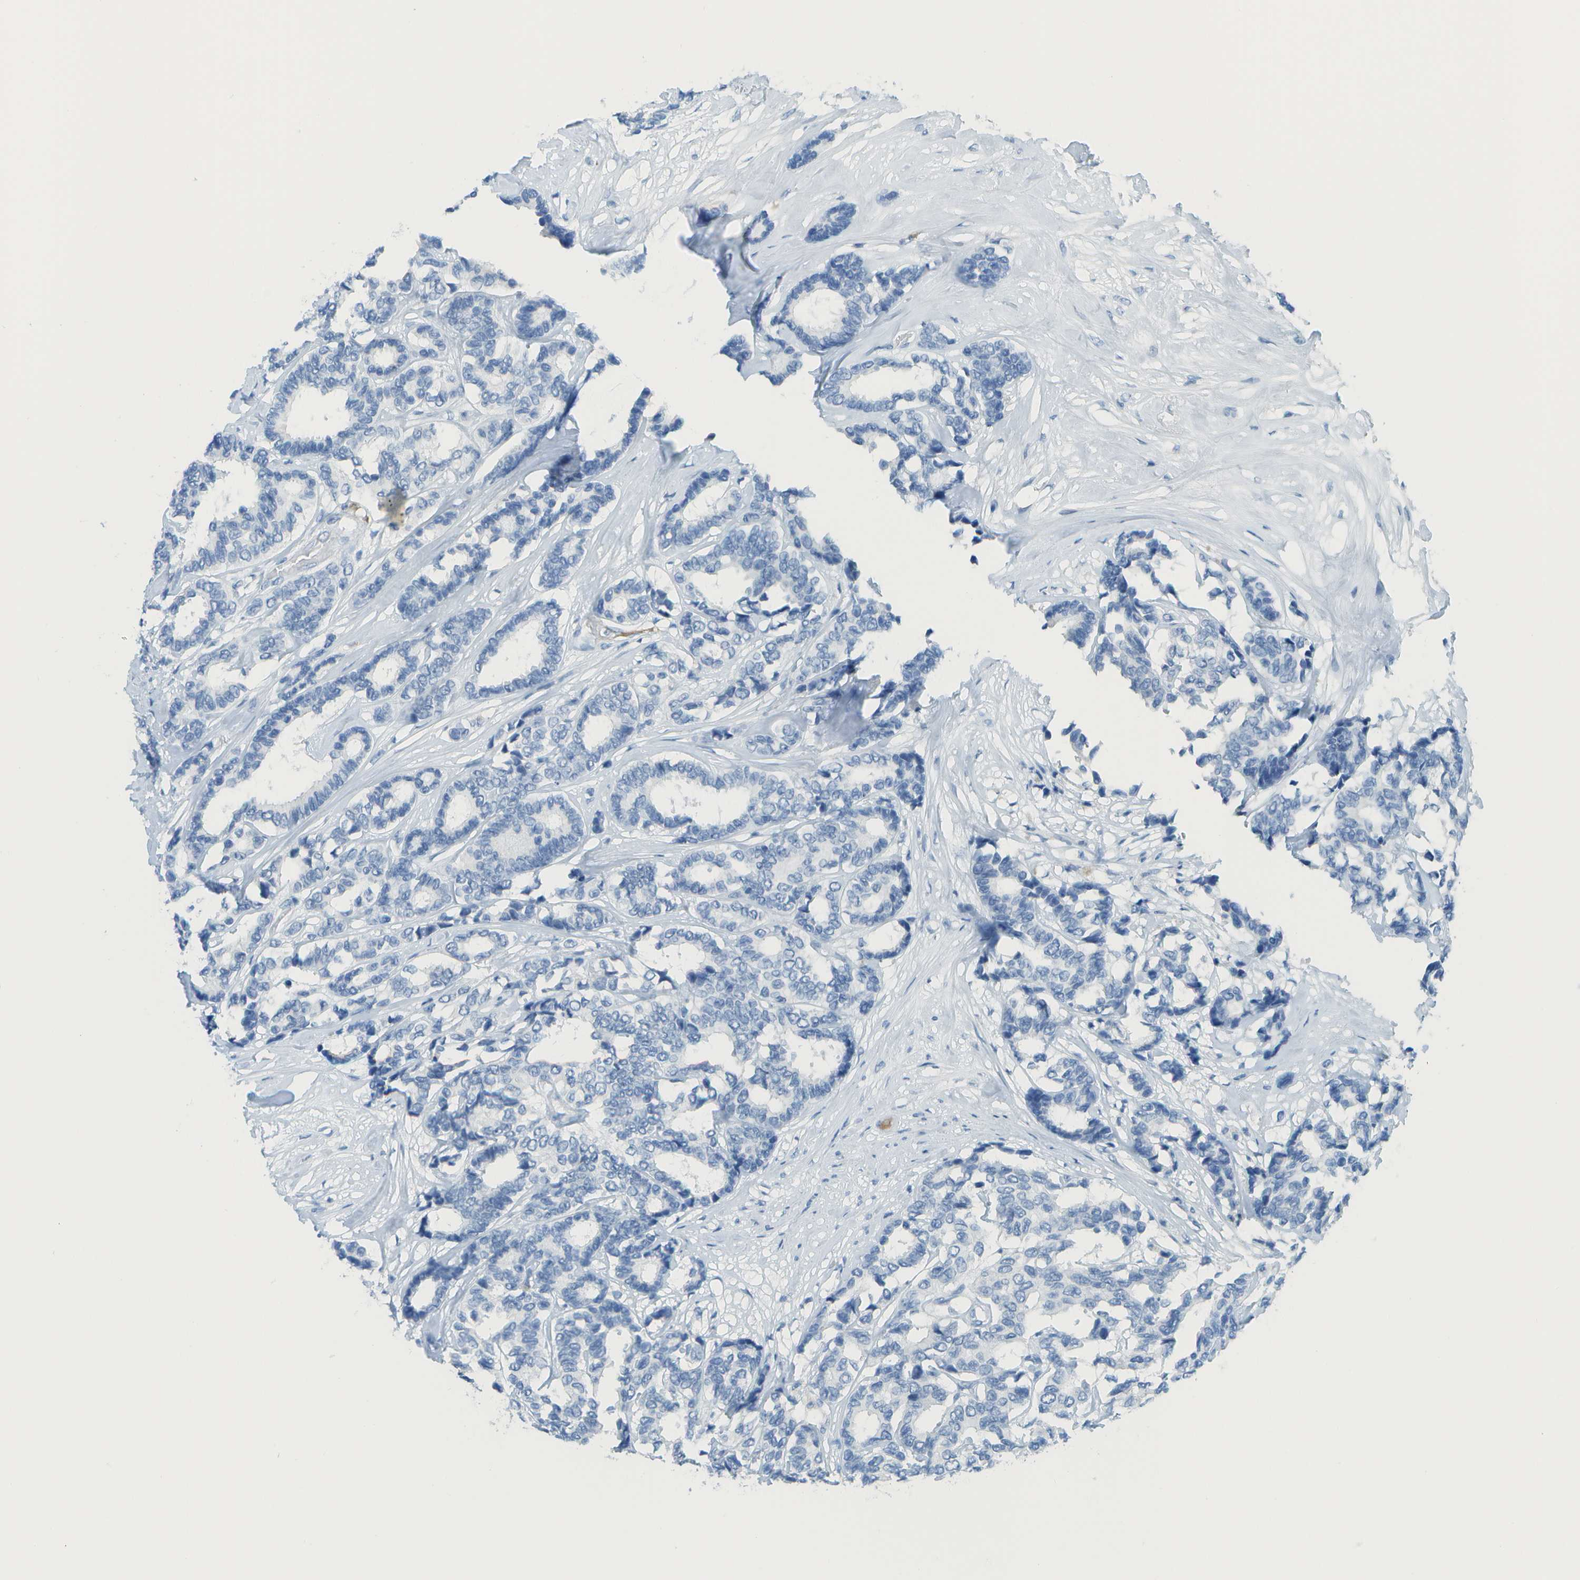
{"staining": {"intensity": "negative", "quantity": "none", "location": "none"}, "tissue": "breast cancer", "cell_type": "Tumor cells", "image_type": "cancer", "snomed": [{"axis": "morphology", "description": "Duct carcinoma"}, {"axis": "topography", "description": "Breast"}], "caption": "There is no significant expression in tumor cells of breast cancer.", "gene": "C1S", "patient": {"sex": "female", "age": 87}}